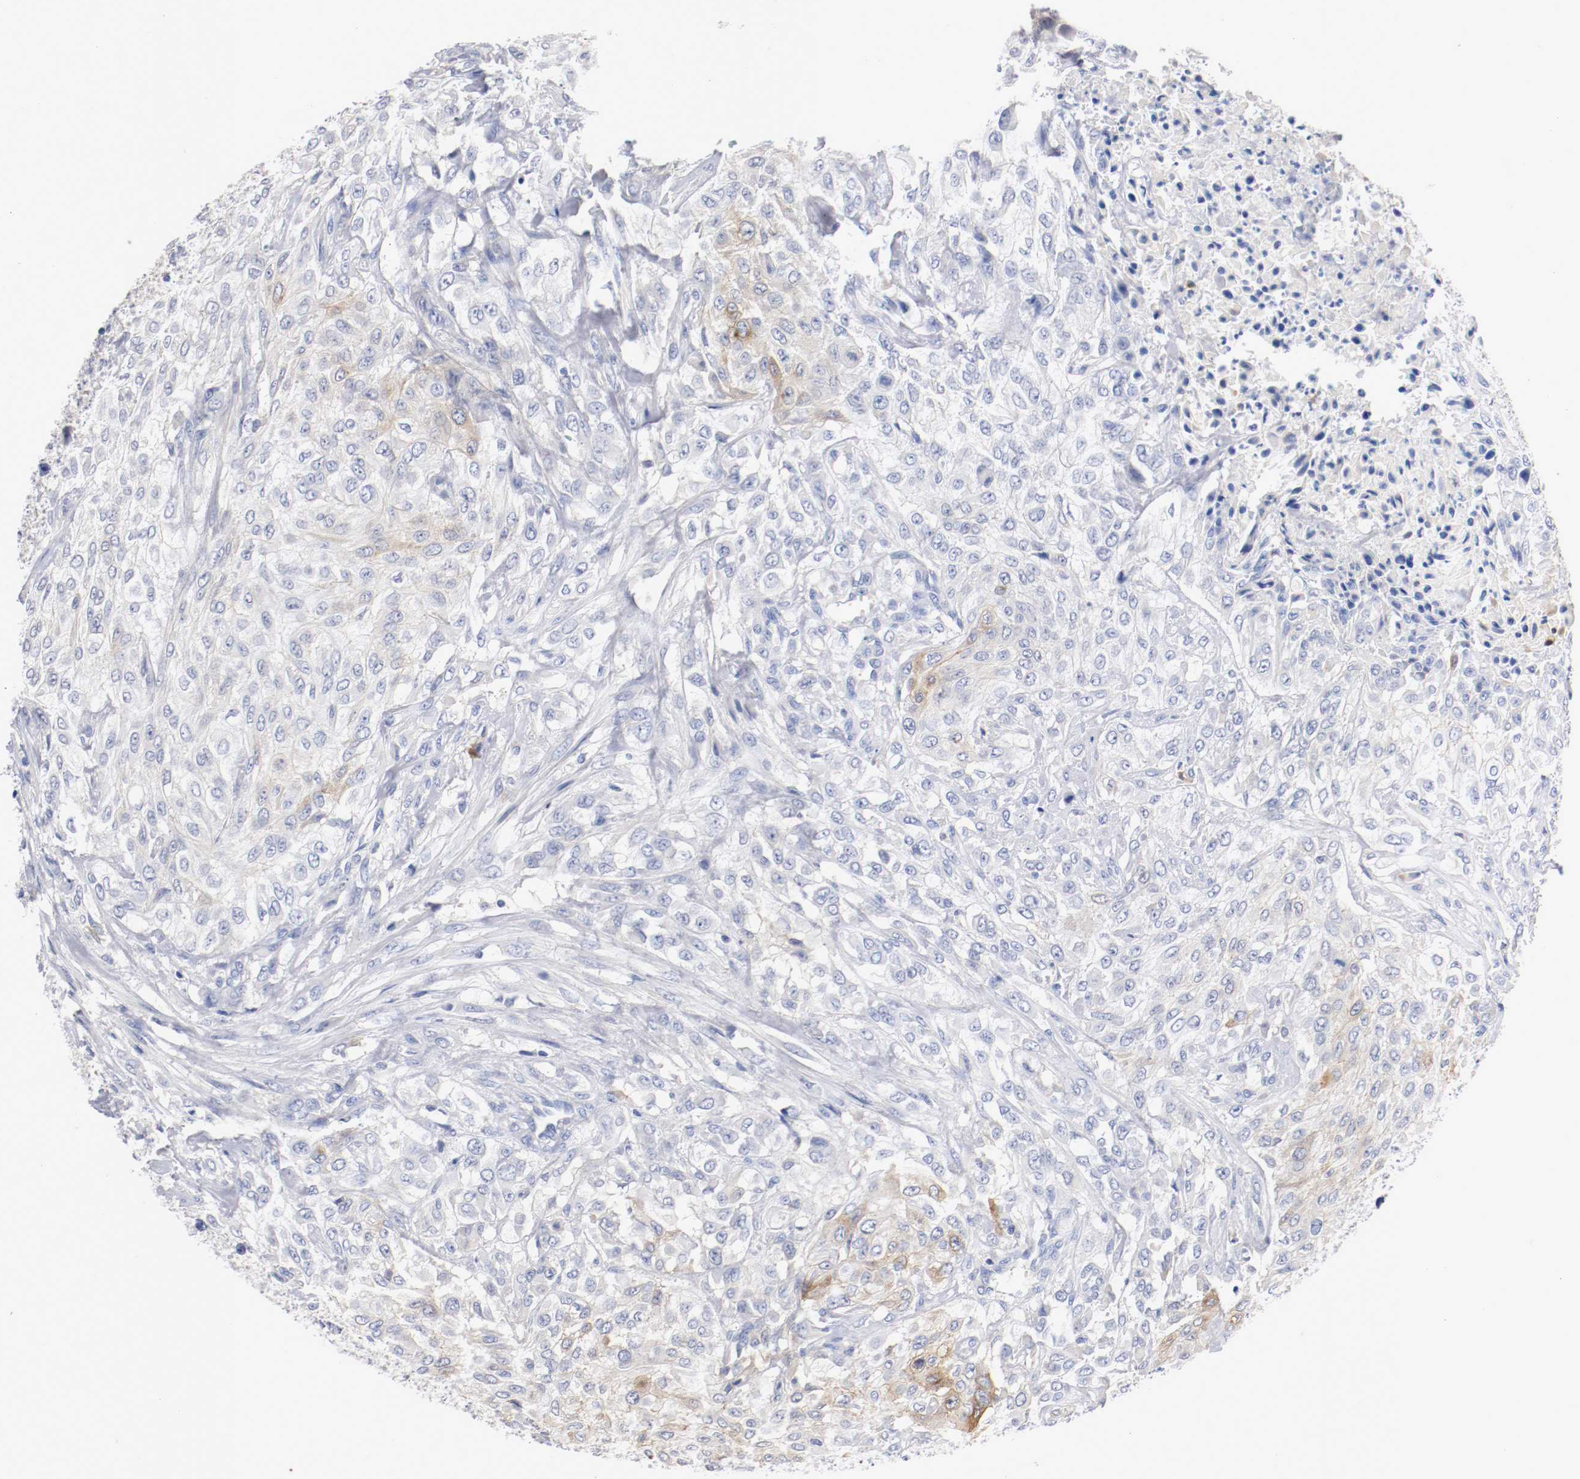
{"staining": {"intensity": "weak", "quantity": "<25%", "location": "cytoplasmic/membranous"}, "tissue": "urothelial cancer", "cell_type": "Tumor cells", "image_type": "cancer", "snomed": [{"axis": "morphology", "description": "Urothelial carcinoma, High grade"}, {"axis": "topography", "description": "Urinary bladder"}], "caption": "Tumor cells show no significant protein expression in urothelial cancer.", "gene": "FGFBP1", "patient": {"sex": "male", "age": 57}}